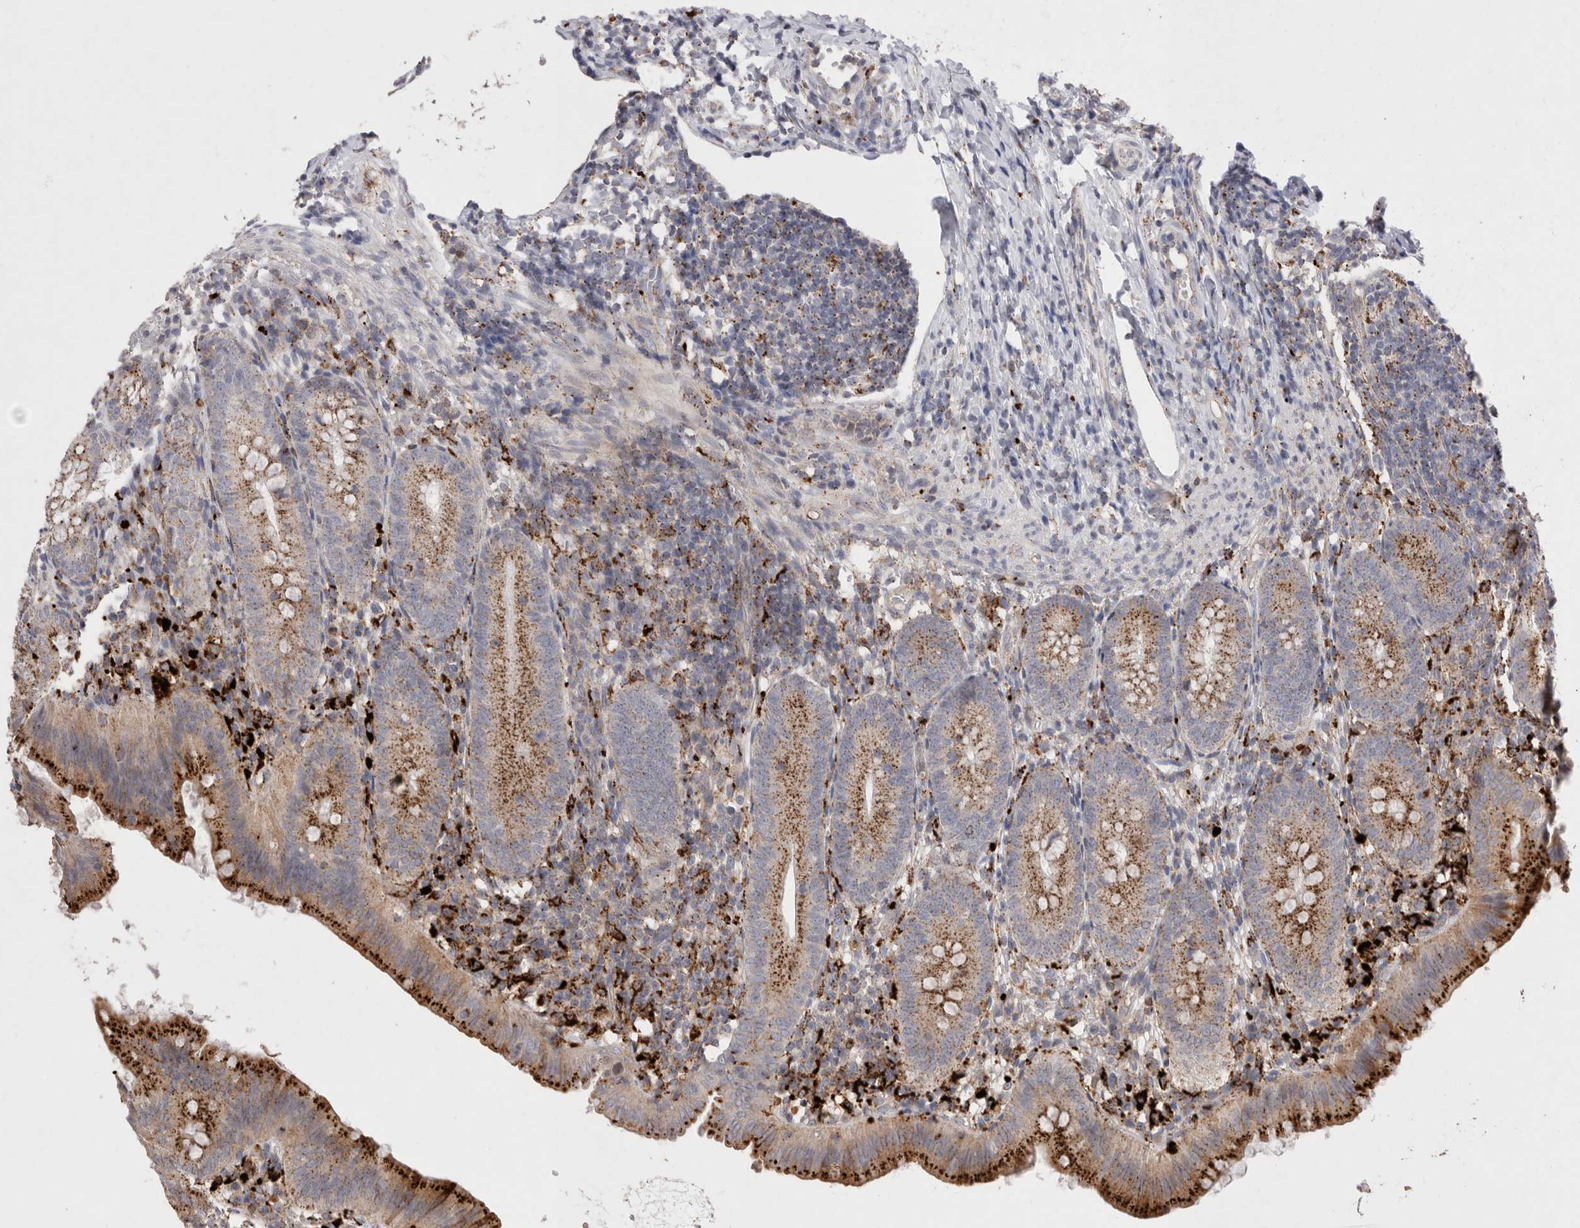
{"staining": {"intensity": "strong", "quantity": ">75%", "location": "cytoplasmic/membranous"}, "tissue": "appendix", "cell_type": "Glandular cells", "image_type": "normal", "snomed": [{"axis": "morphology", "description": "Normal tissue, NOS"}, {"axis": "topography", "description": "Appendix"}], "caption": "Strong cytoplasmic/membranous staining for a protein is appreciated in about >75% of glandular cells of unremarkable appendix using IHC.", "gene": "CTSA", "patient": {"sex": "male", "age": 1}}